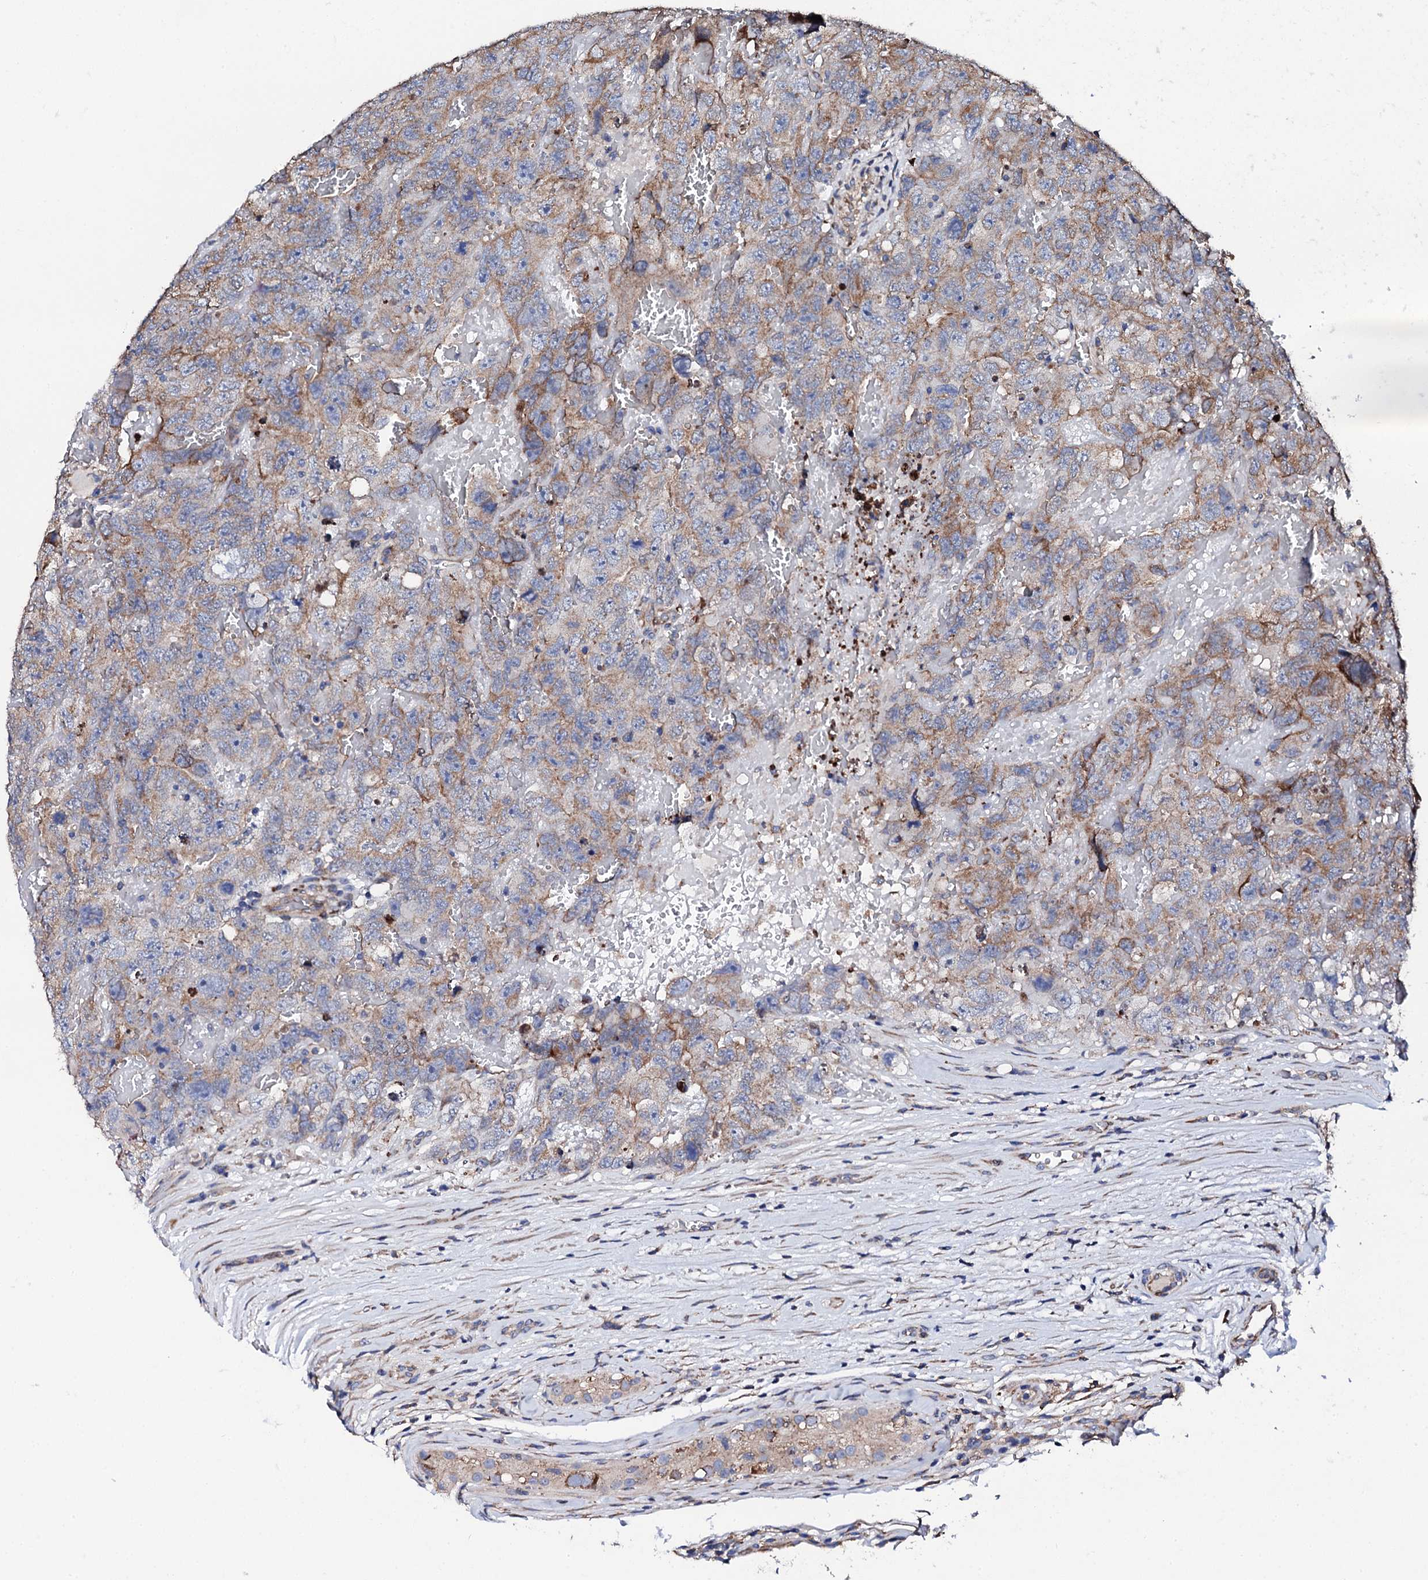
{"staining": {"intensity": "weak", "quantity": "25%-75%", "location": "cytoplasmic/membranous"}, "tissue": "testis cancer", "cell_type": "Tumor cells", "image_type": "cancer", "snomed": [{"axis": "morphology", "description": "Carcinoma, Embryonal, NOS"}, {"axis": "topography", "description": "Testis"}], "caption": "Immunohistochemical staining of human testis embryonal carcinoma shows low levels of weak cytoplasmic/membranous staining in approximately 25%-75% of tumor cells.", "gene": "LIPT2", "patient": {"sex": "male", "age": 45}}